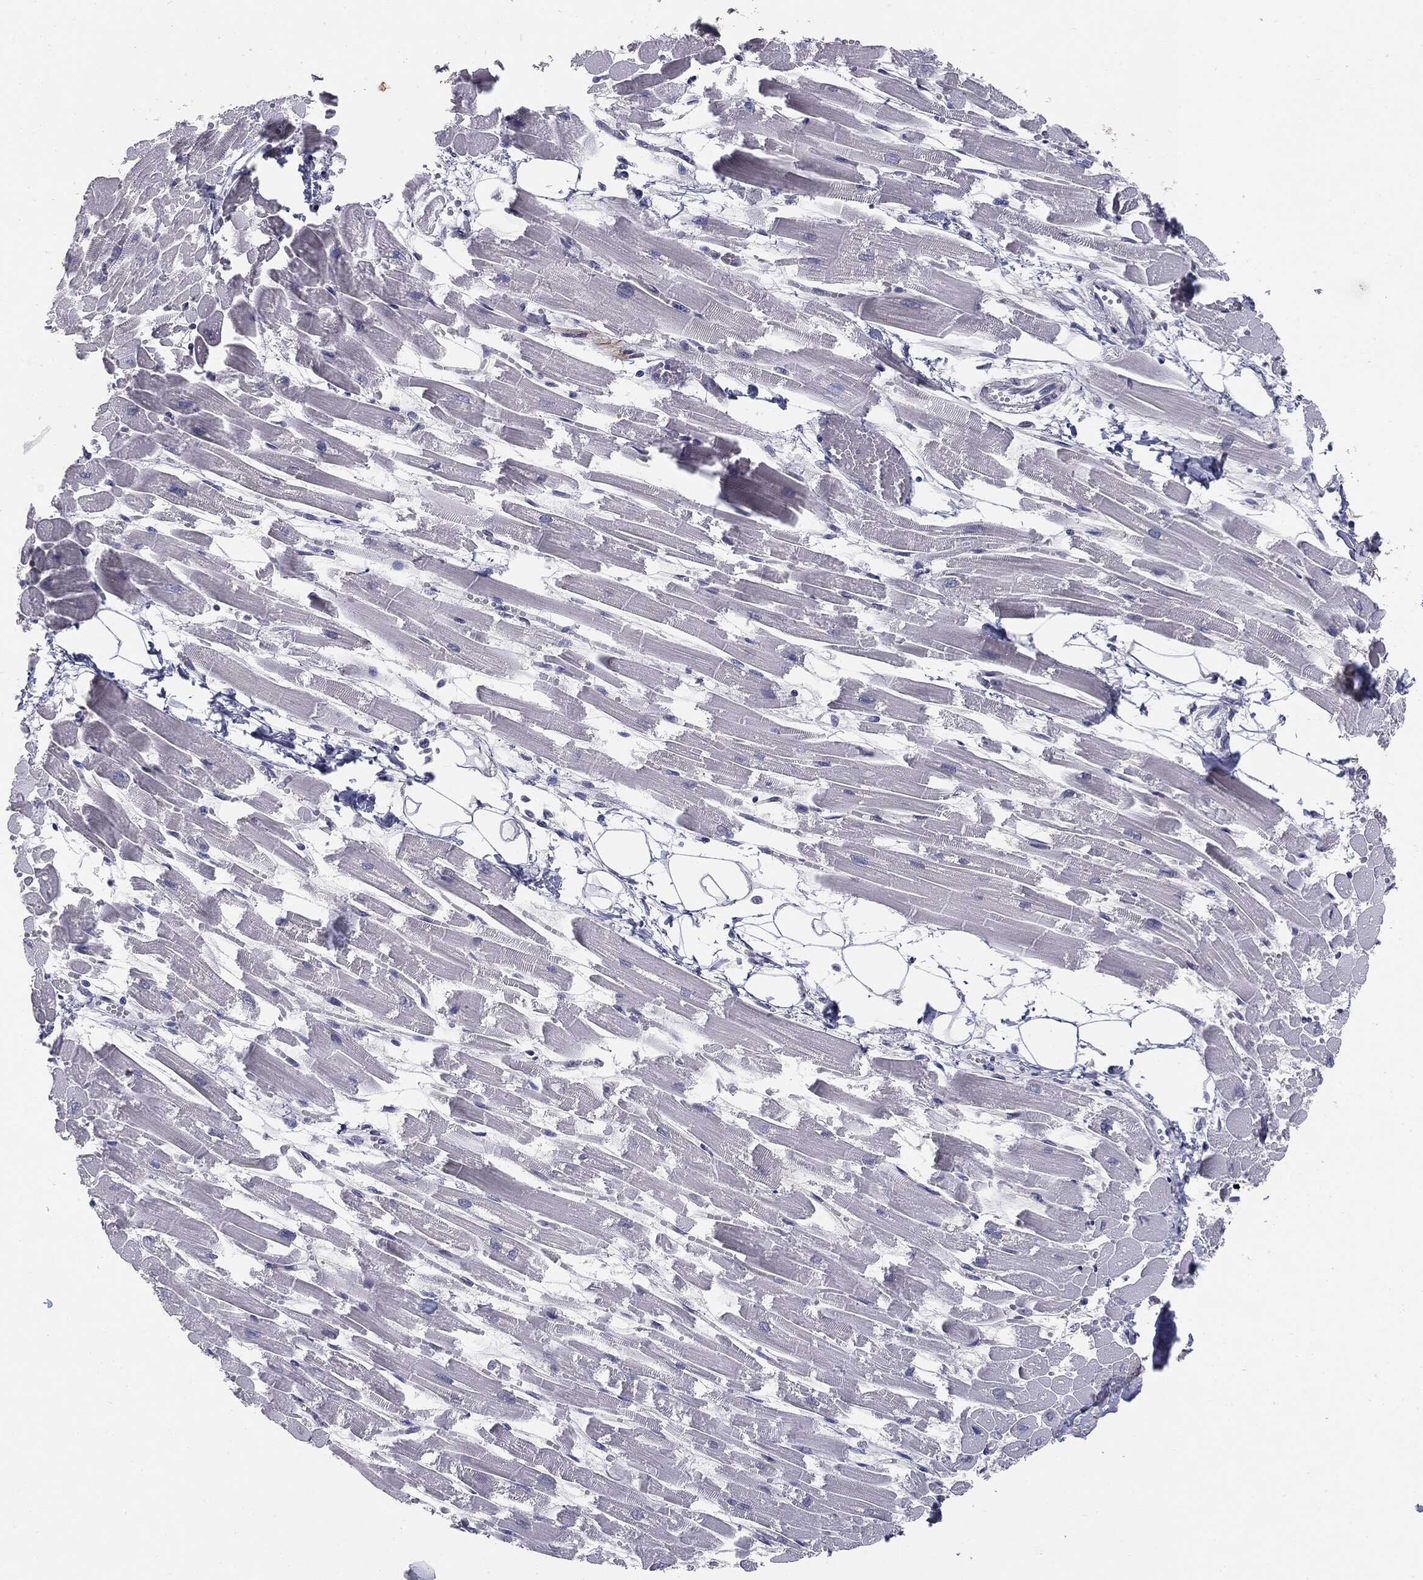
{"staining": {"intensity": "negative", "quantity": "none", "location": "none"}, "tissue": "heart muscle", "cell_type": "Cardiomyocytes", "image_type": "normal", "snomed": [{"axis": "morphology", "description": "Normal tissue, NOS"}, {"axis": "topography", "description": "Heart"}], "caption": "Human heart muscle stained for a protein using immunohistochemistry (IHC) reveals no staining in cardiomyocytes.", "gene": "KRT5", "patient": {"sex": "female", "age": 52}}